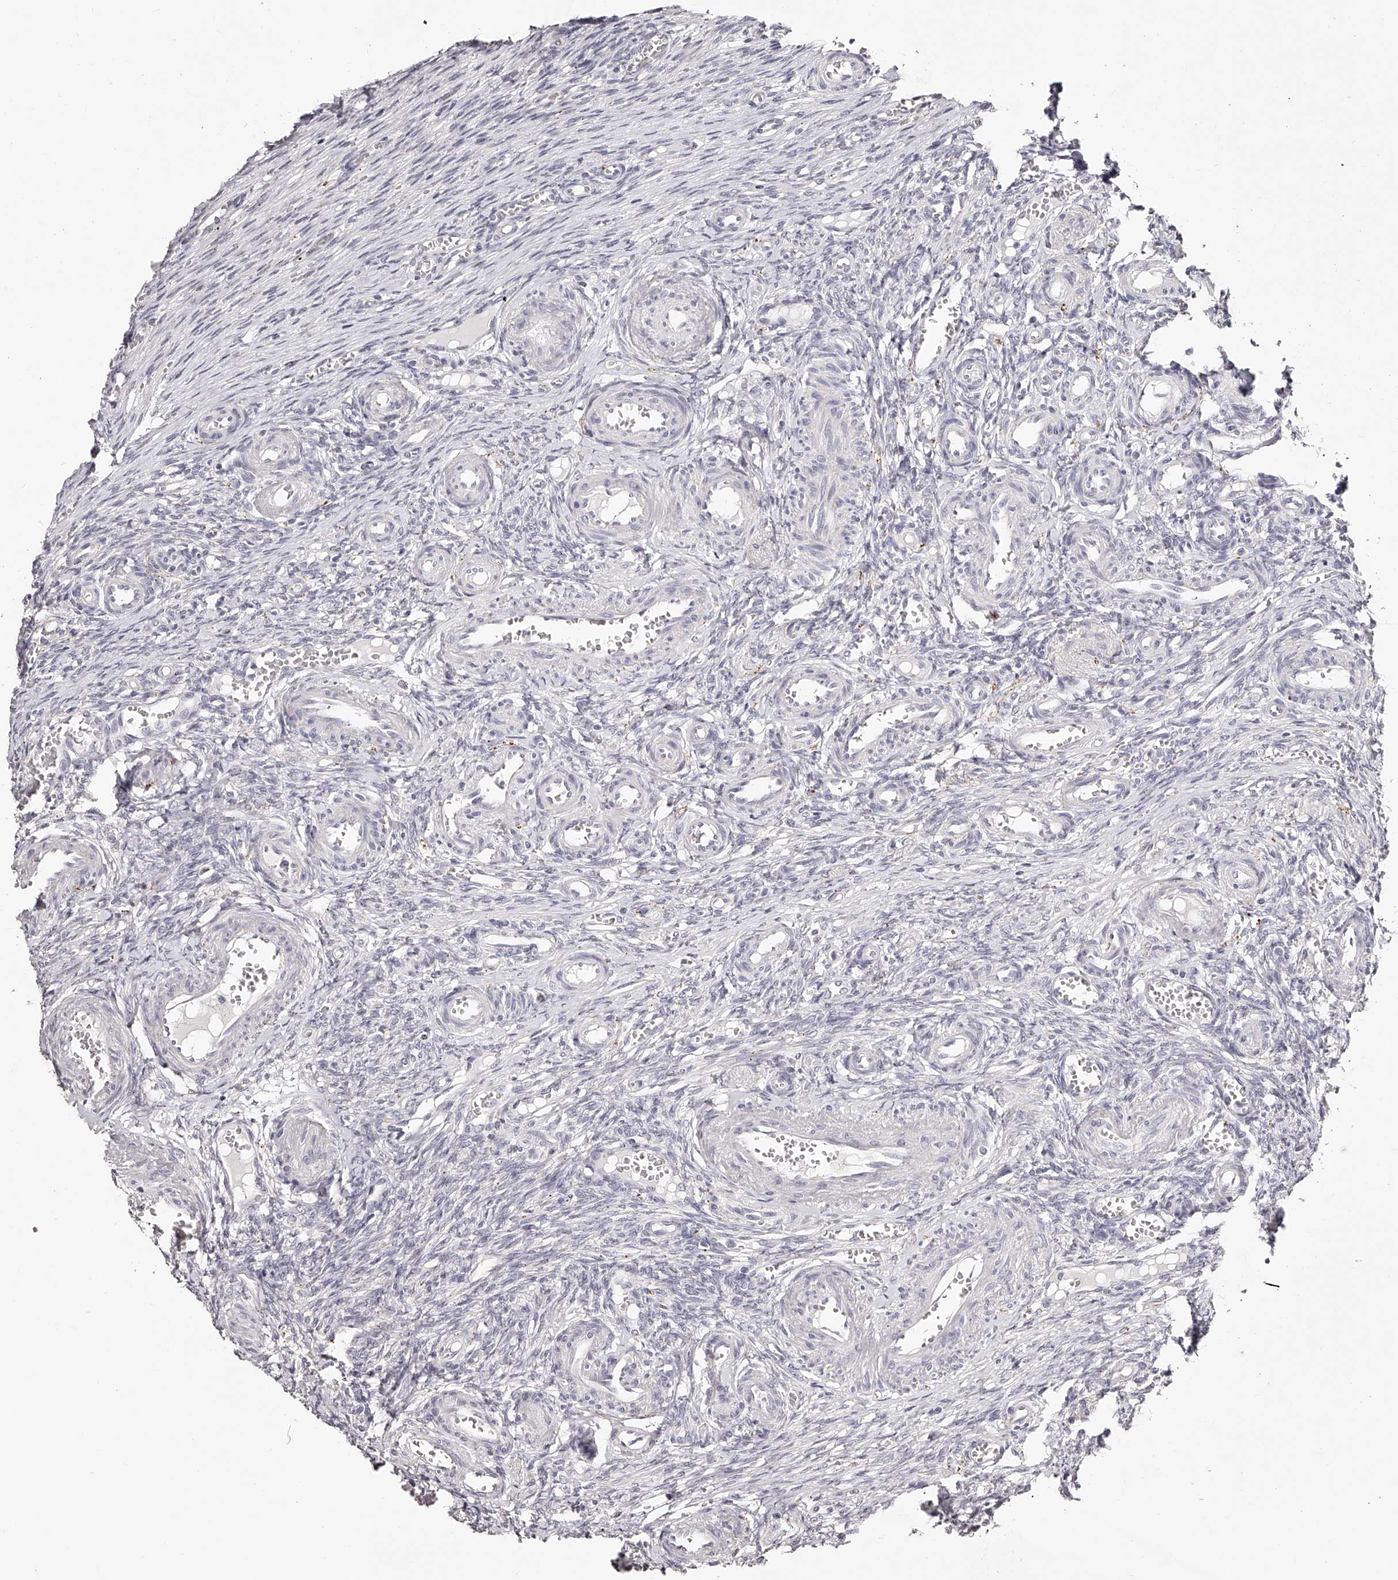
{"staining": {"intensity": "negative", "quantity": "none", "location": "none"}, "tissue": "ovary", "cell_type": "Ovarian stroma cells", "image_type": "normal", "snomed": [{"axis": "morphology", "description": "Adenocarcinoma, NOS"}, {"axis": "topography", "description": "Endometrium"}], "caption": "This is an immunohistochemistry (IHC) image of normal ovary. There is no positivity in ovarian stroma cells.", "gene": "SLC35D3", "patient": {"sex": "female", "age": 32}}